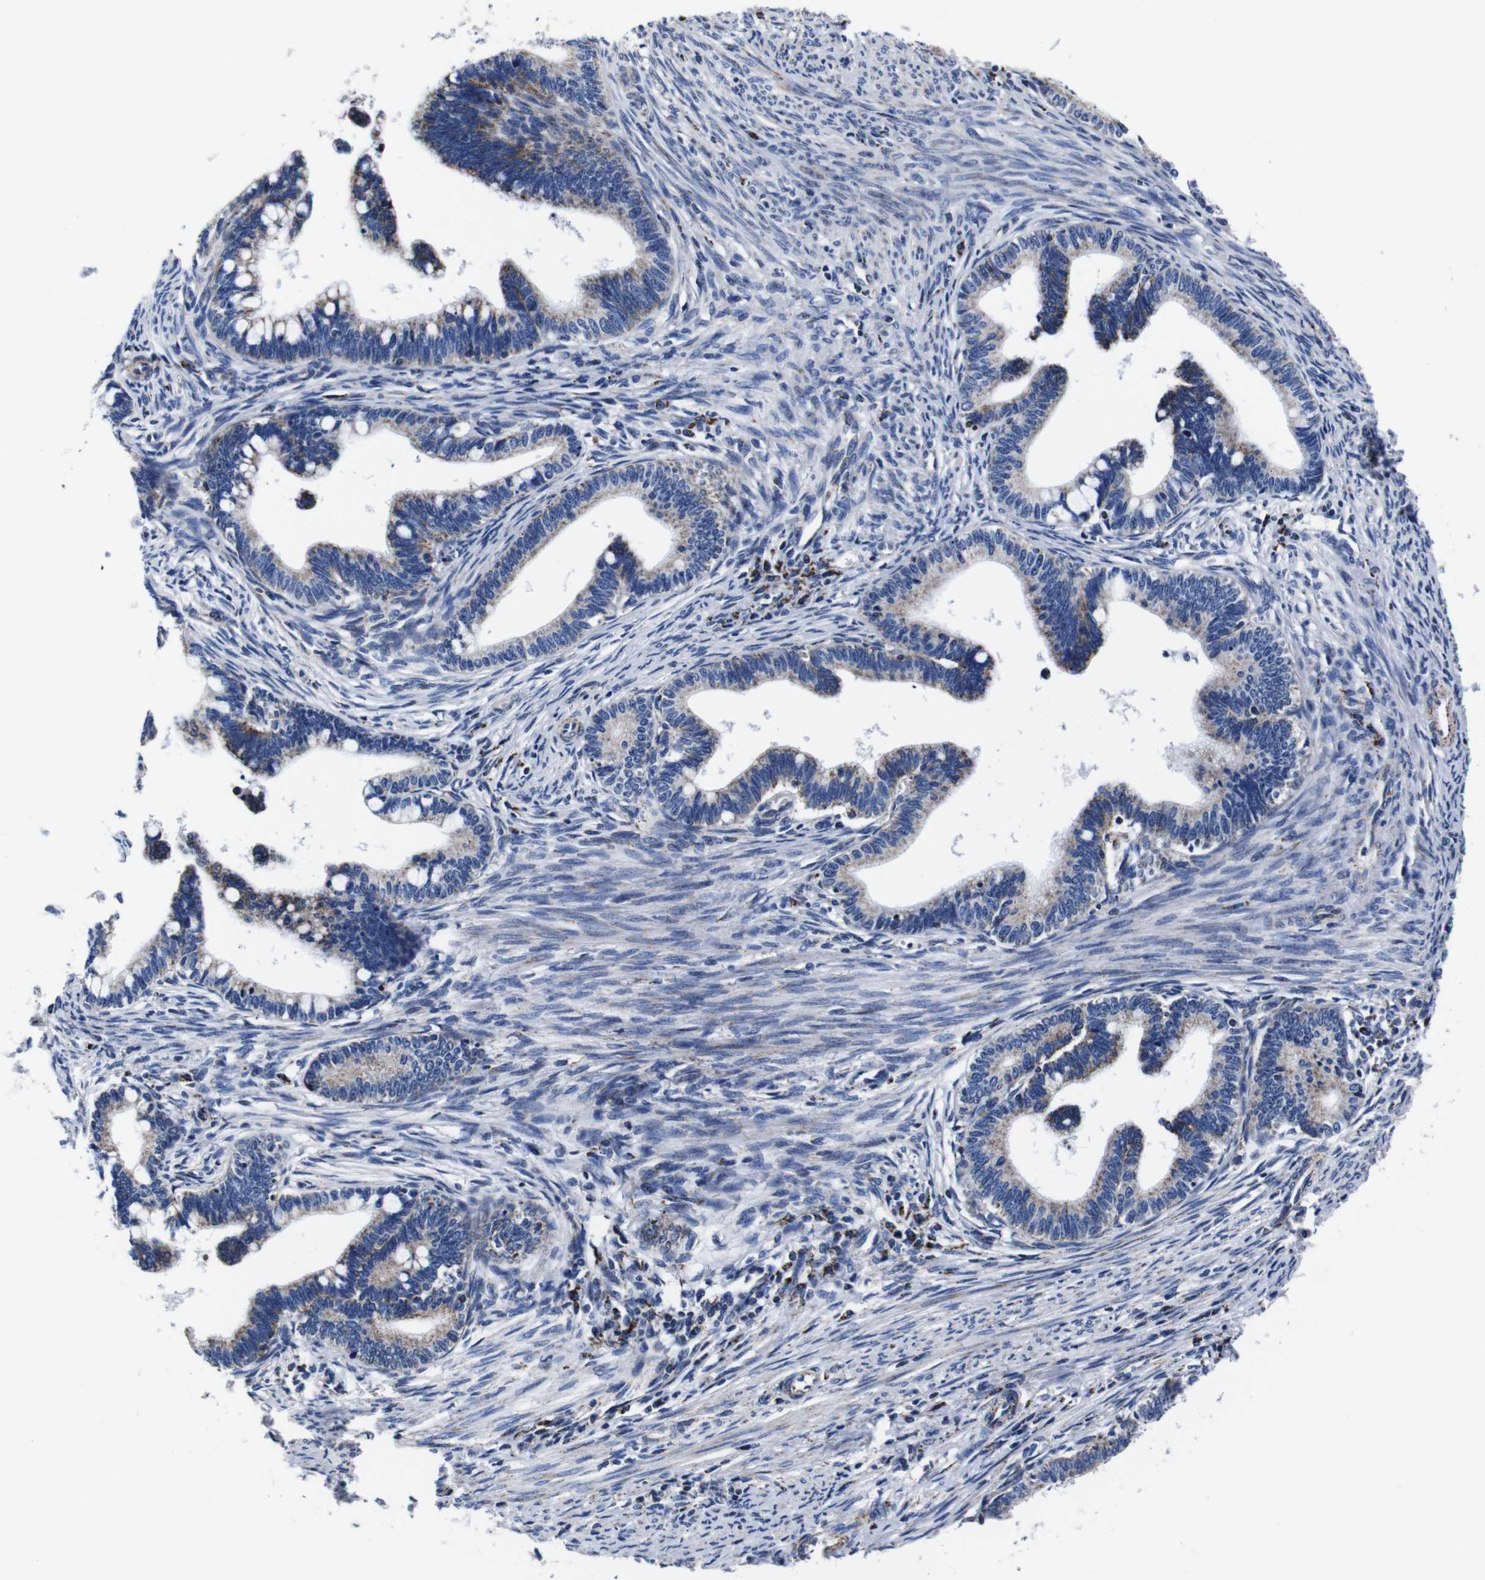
{"staining": {"intensity": "moderate", "quantity": "25%-75%", "location": "cytoplasmic/membranous"}, "tissue": "cervical cancer", "cell_type": "Tumor cells", "image_type": "cancer", "snomed": [{"axis": "morphology", "description": "Adenocarcinoma, NOS"}, {"axis": "topography", "description": "Cervix"}], "caption": "The micrograph demonstrates a brown stain indicating the presence of a protein in the cytoplasmic/membranous of tumor cells in cervical cancer (adenocarcinoma).", "gene": "FKBP9", "patient": {"sex": "female", "age": 36}}